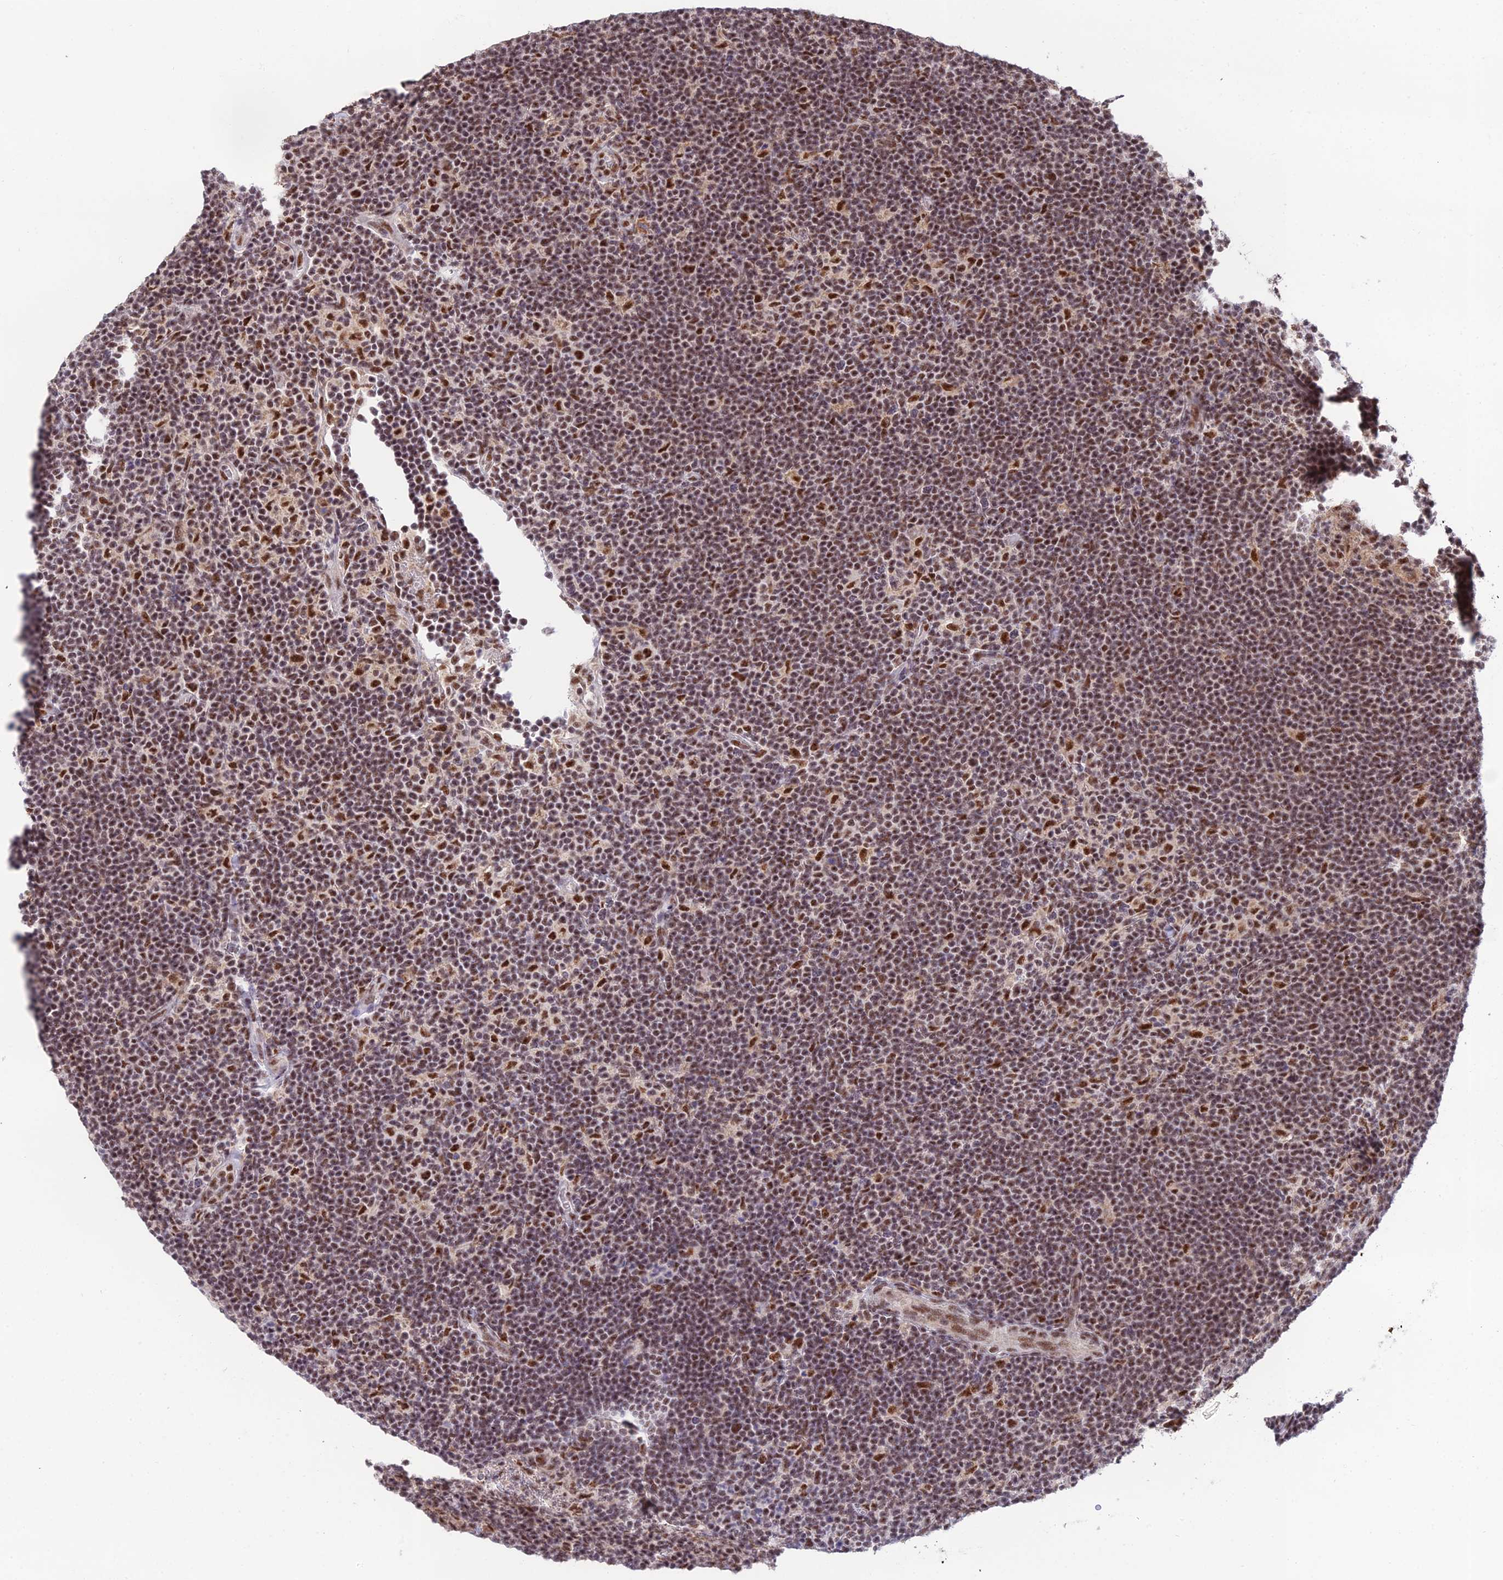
{"staining": {"intensity": "strong", "quantity": ">75%", "location": "nuclear"}, "tissue": "lymphoma", "cell_type": "Tumor cells", "image_type": "cancer", "snomed": [{"axis": "morphology", "description": "Hodgkin's disease, NOS"}, {"axis": "topography", "description": "Lymph node"}], "caption": "This histopathology image demonstrates lymphoma stained with immunohistochemistry to label a protein in brown. The nuclear of tumor cells show strong positivity for the protein. Nuclei are counter-stained blue.", "gene": "THOC7", "patient": {"sex": "female", "age": 57}}